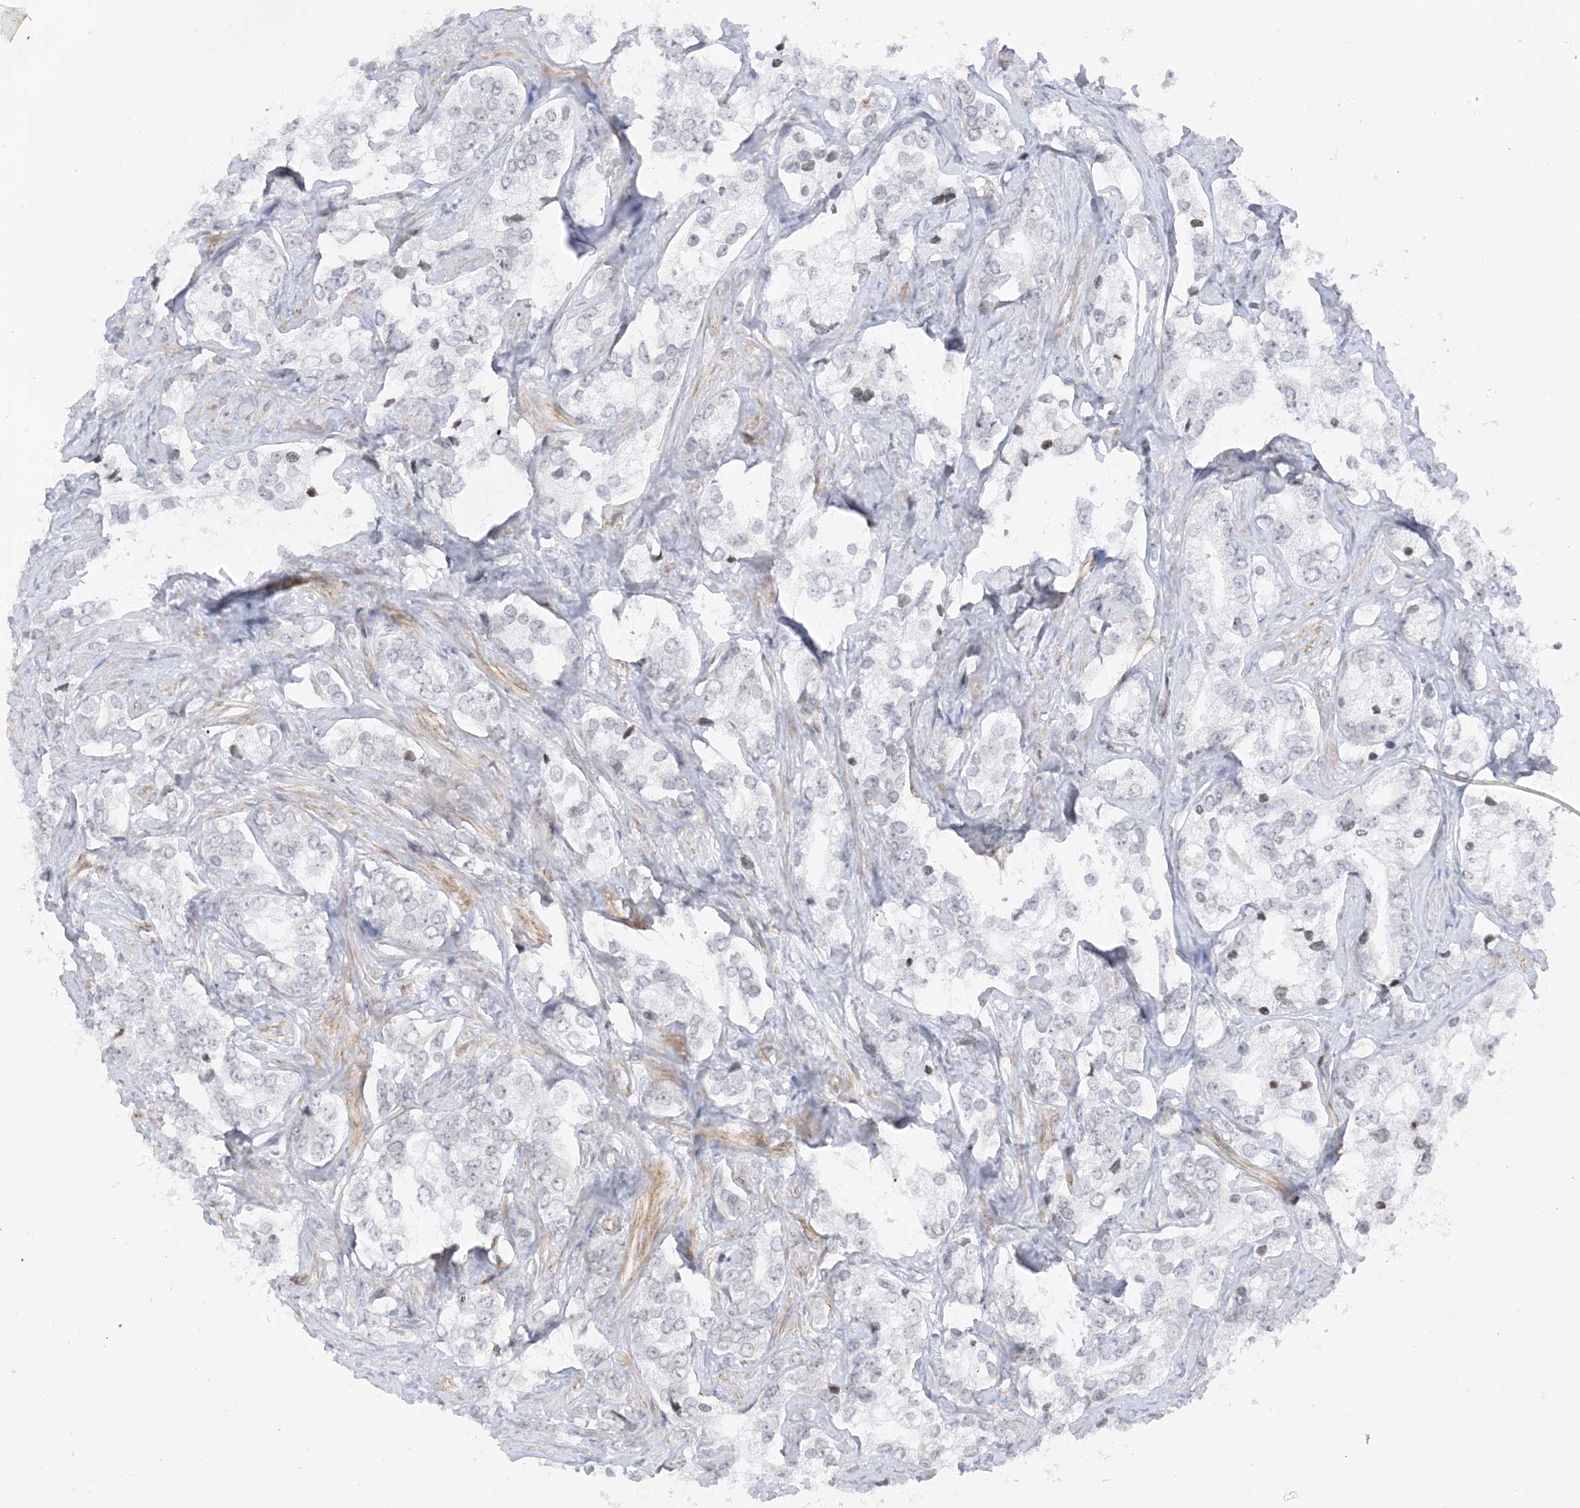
{"staining": {"intensity": "negative", "quantity": "none", "location": "none"}, "tissue": "prostate cancer", "cell_type": "Tumor cells", "image_type": "cancer", "snomed": [{"axis": "morphology", "description": "Adenocarcinoma, High grade"}, {"axis": "topography", "description": "Prostate"}], "caption": "IHC micrograph of high-grade adenocarcinoma (prostate) stained for a protein (brown), which displays no staining in tumor cells. (IHC, brightfield microscopy, high magnification).", "gene": "METAP1D", "patient": {"sex": "male", "age": 66}}